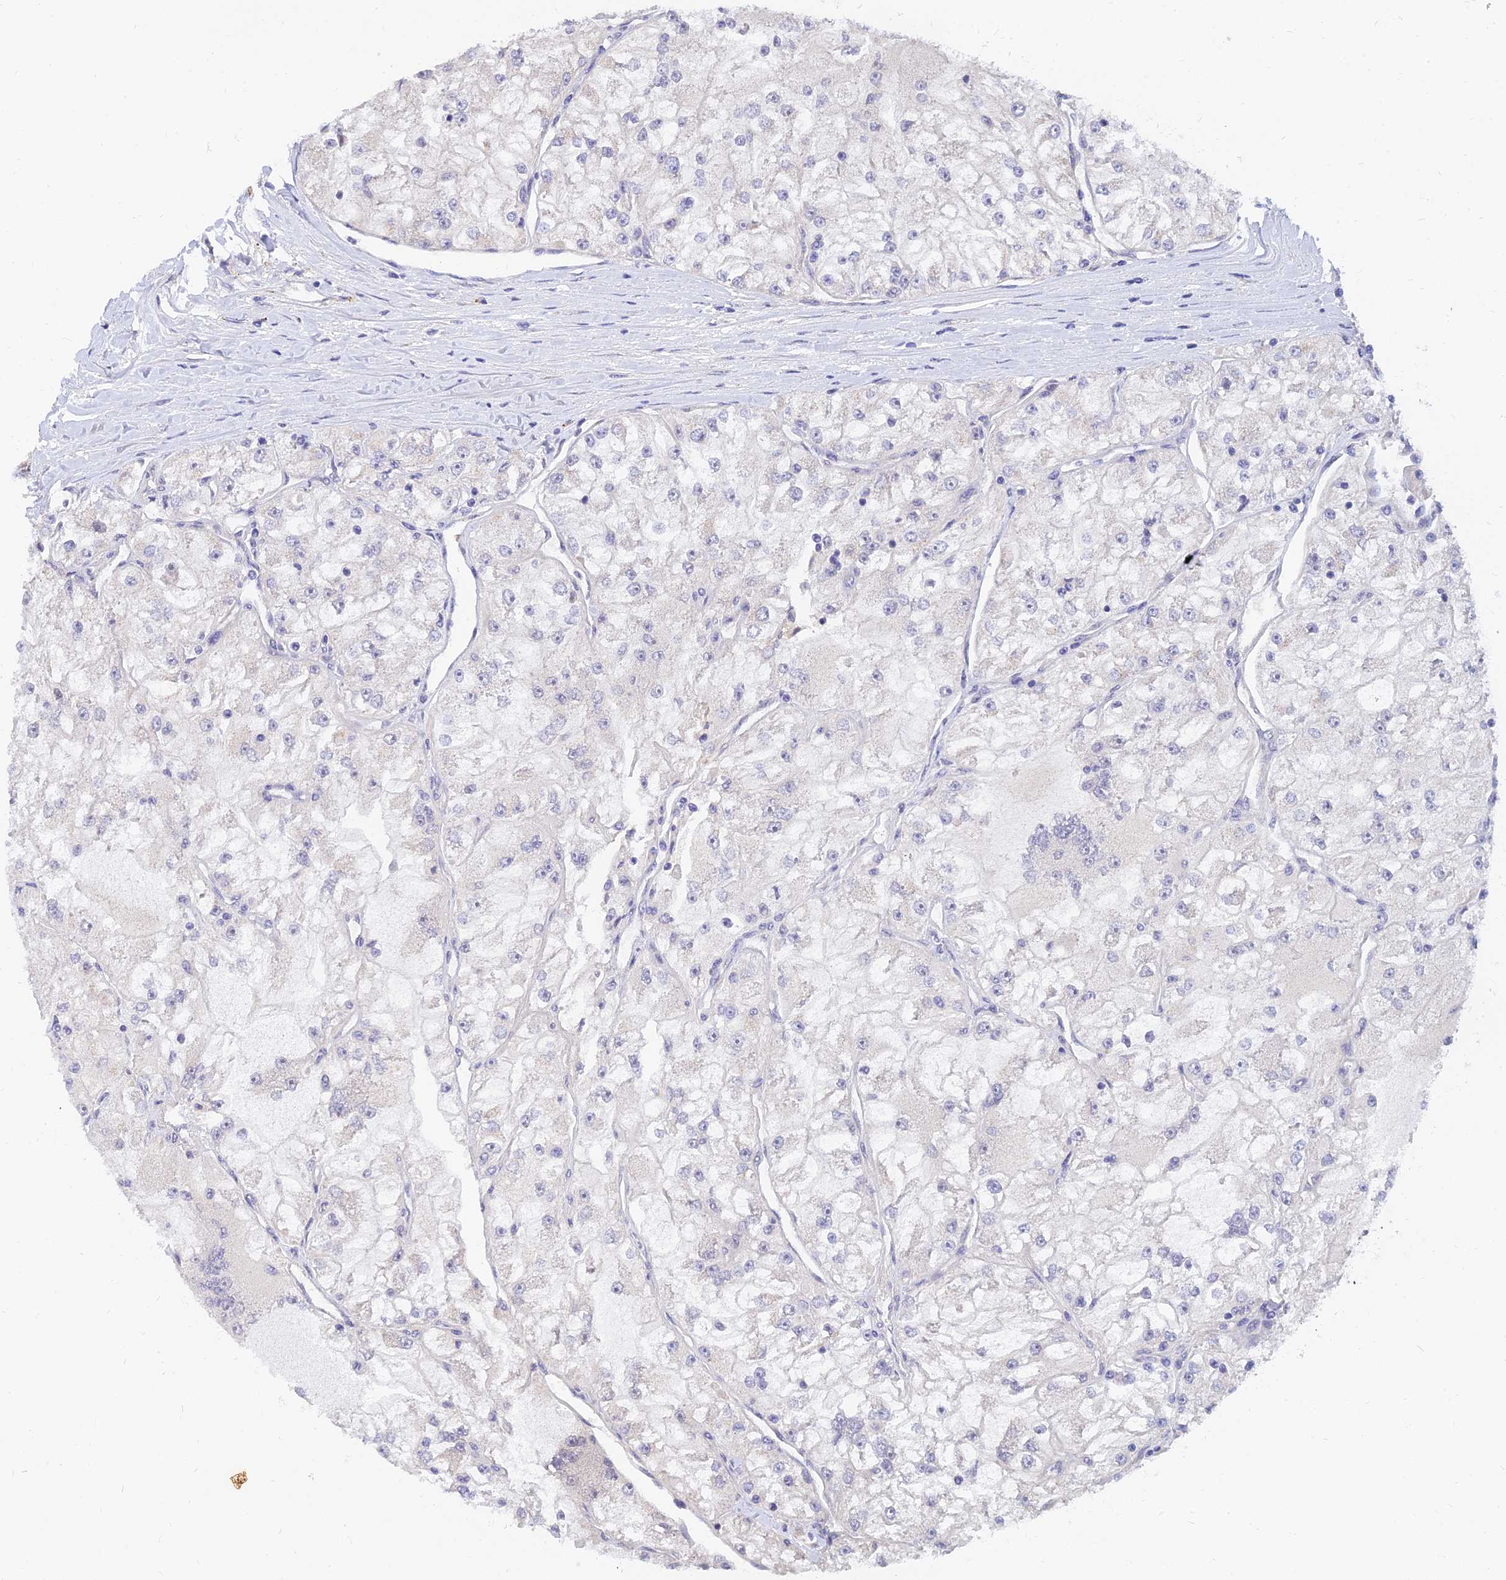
{"staining": {"intensity": "negative", "quantity": "none", "location": "none"}, "tissue": "renal cancer", "cell_type": "Tumor cells", "image_type": "cancer", "snomed": [{"axis": "morphology", "description": "Adenocarcinoma, NOS"}, {"axis": "topography", "description": "Kidney"}], "caption": "A photomicrograph of human renal cancer (adenocarcinoma) is negative for staining in tumor cells.", "gene": "ANKS4B", "patient": {"sex": "female", "age": 72}}